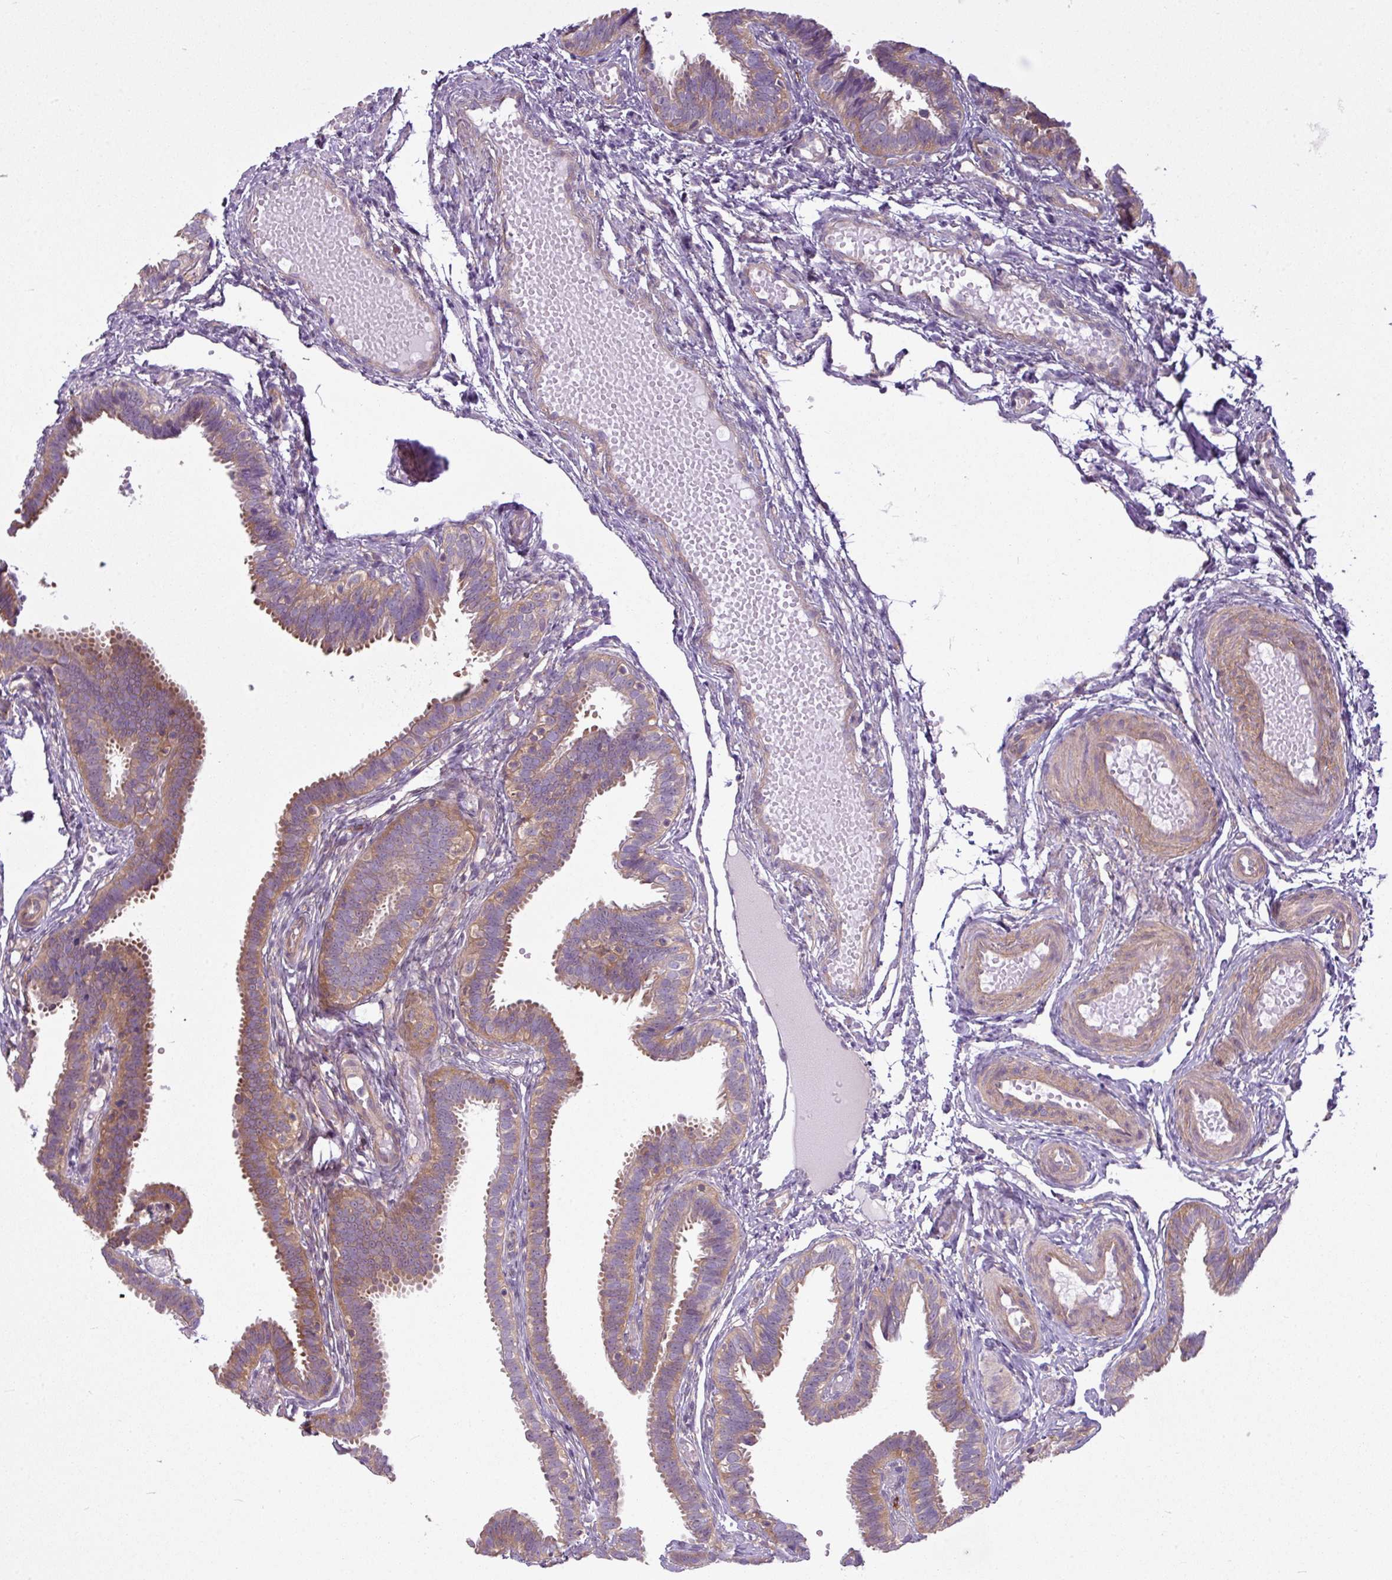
{"staining": {"intensity": "moderate", "quantity": ">75%", "location": "cytoplasmic/membranous"}, "tissue": "fallopian tube", "cell_type": "Glandular cells", "image_type": "normal", "snomed": [{"axis": "morphology", "description": "Normal tissue, NOS"}, {"axis": "topography", "description": "Fallopian tube"}], "caption": "A brown stain labels moderate cytoplasmic/membranous positivity of a protein in glandular cells of benign fallopian tube.", "gene": "CAMK2A", "patient": {"sex": "female", "age": 37}}